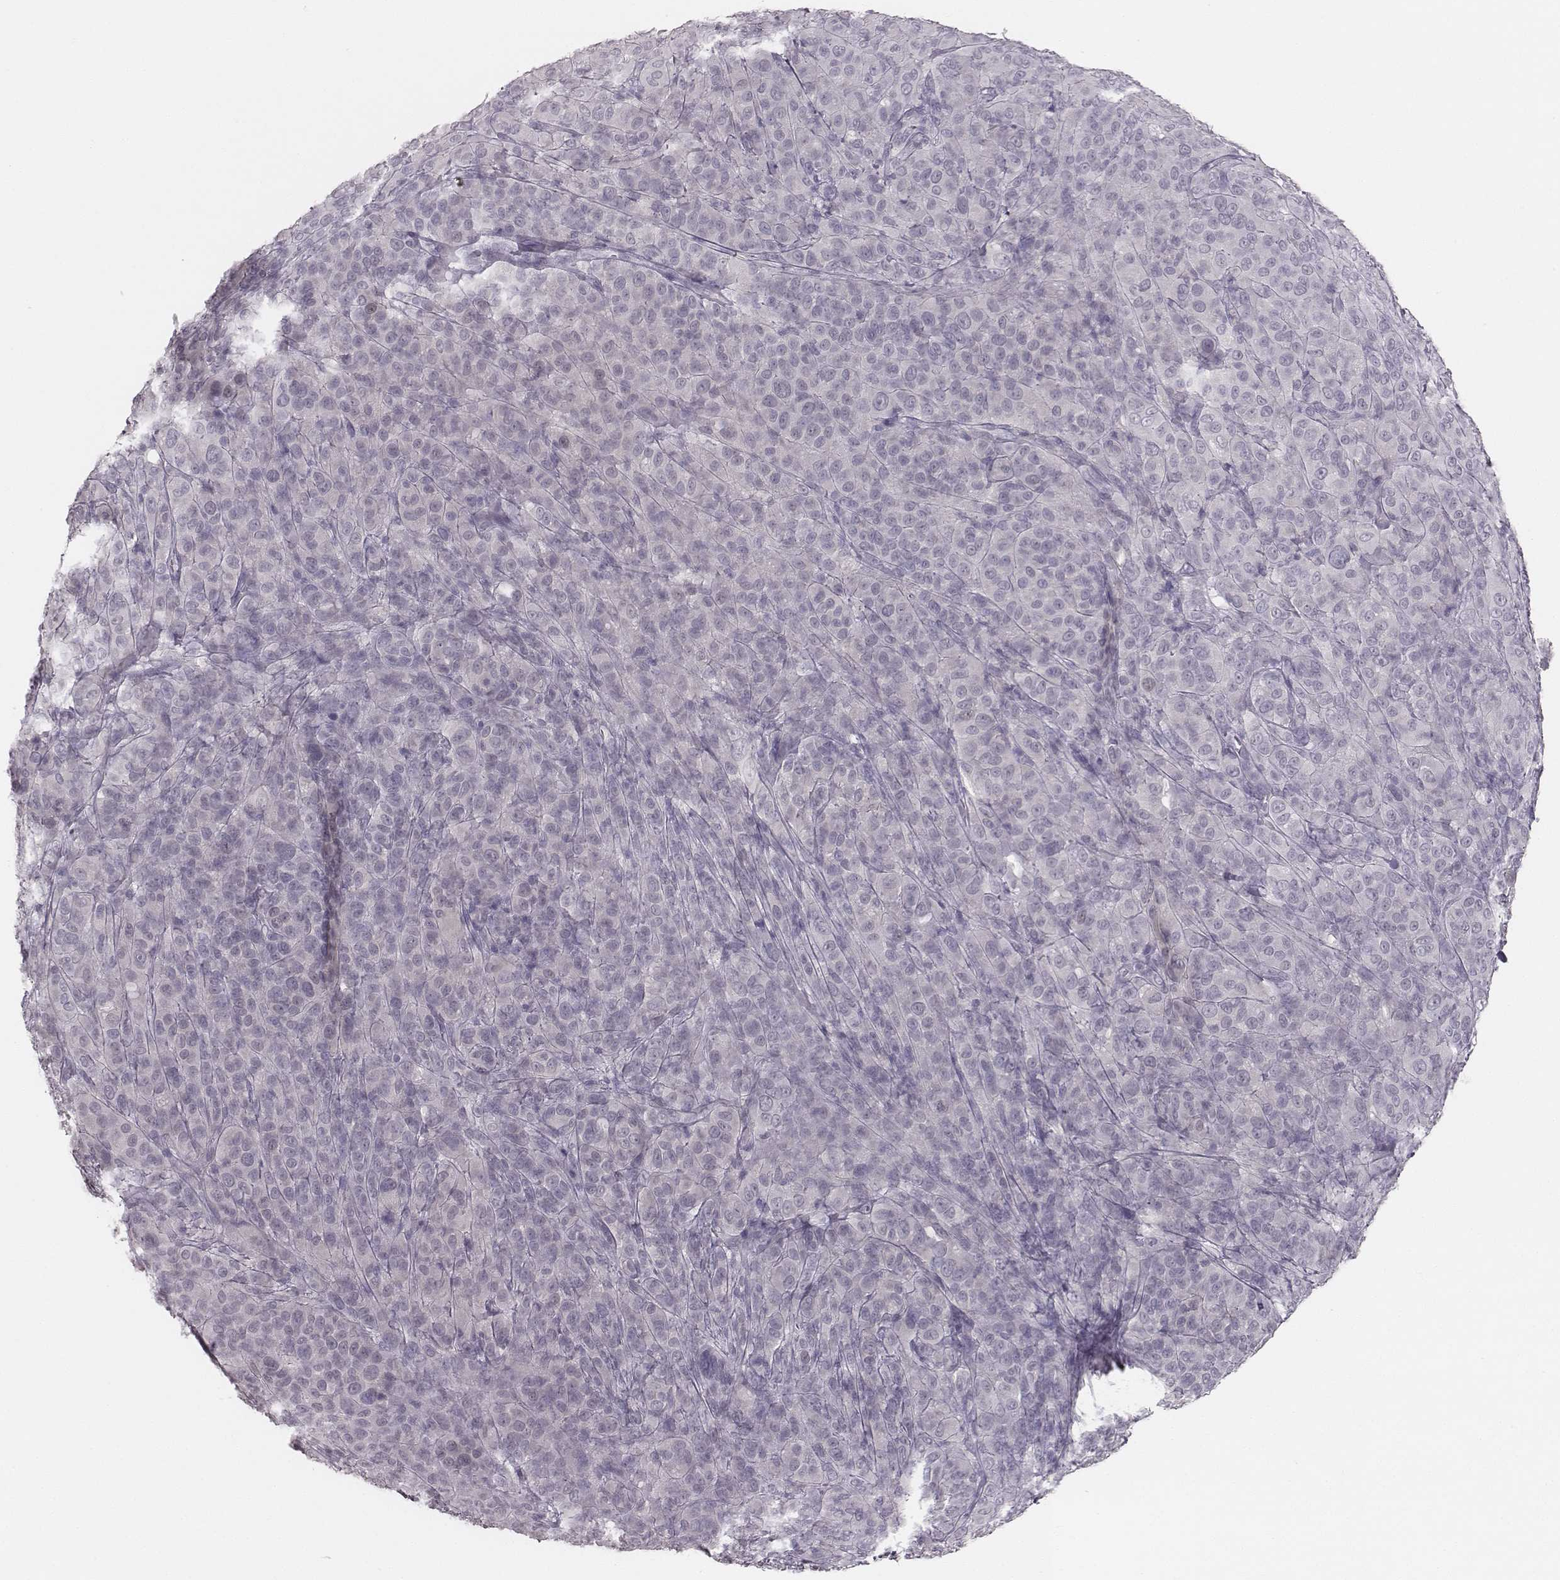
{"staining": {"intensity": "negative", "quantity": "none", "location": "none"}, "tissue": "melanoma", "cell_type": "Tumor cells", "image_type": "cancer", "snomed": [{"axis": "morphology", "description": "Malignant melanoma, NOS"}, {"axis": "topography", "description": "Skin"}], "caption": "Human malignant melanoma stained for a protein using IHC demonstrates no staining in tumor cells.", "gene": "LY6K", "patient": {"sex": "female", "age": 87}}